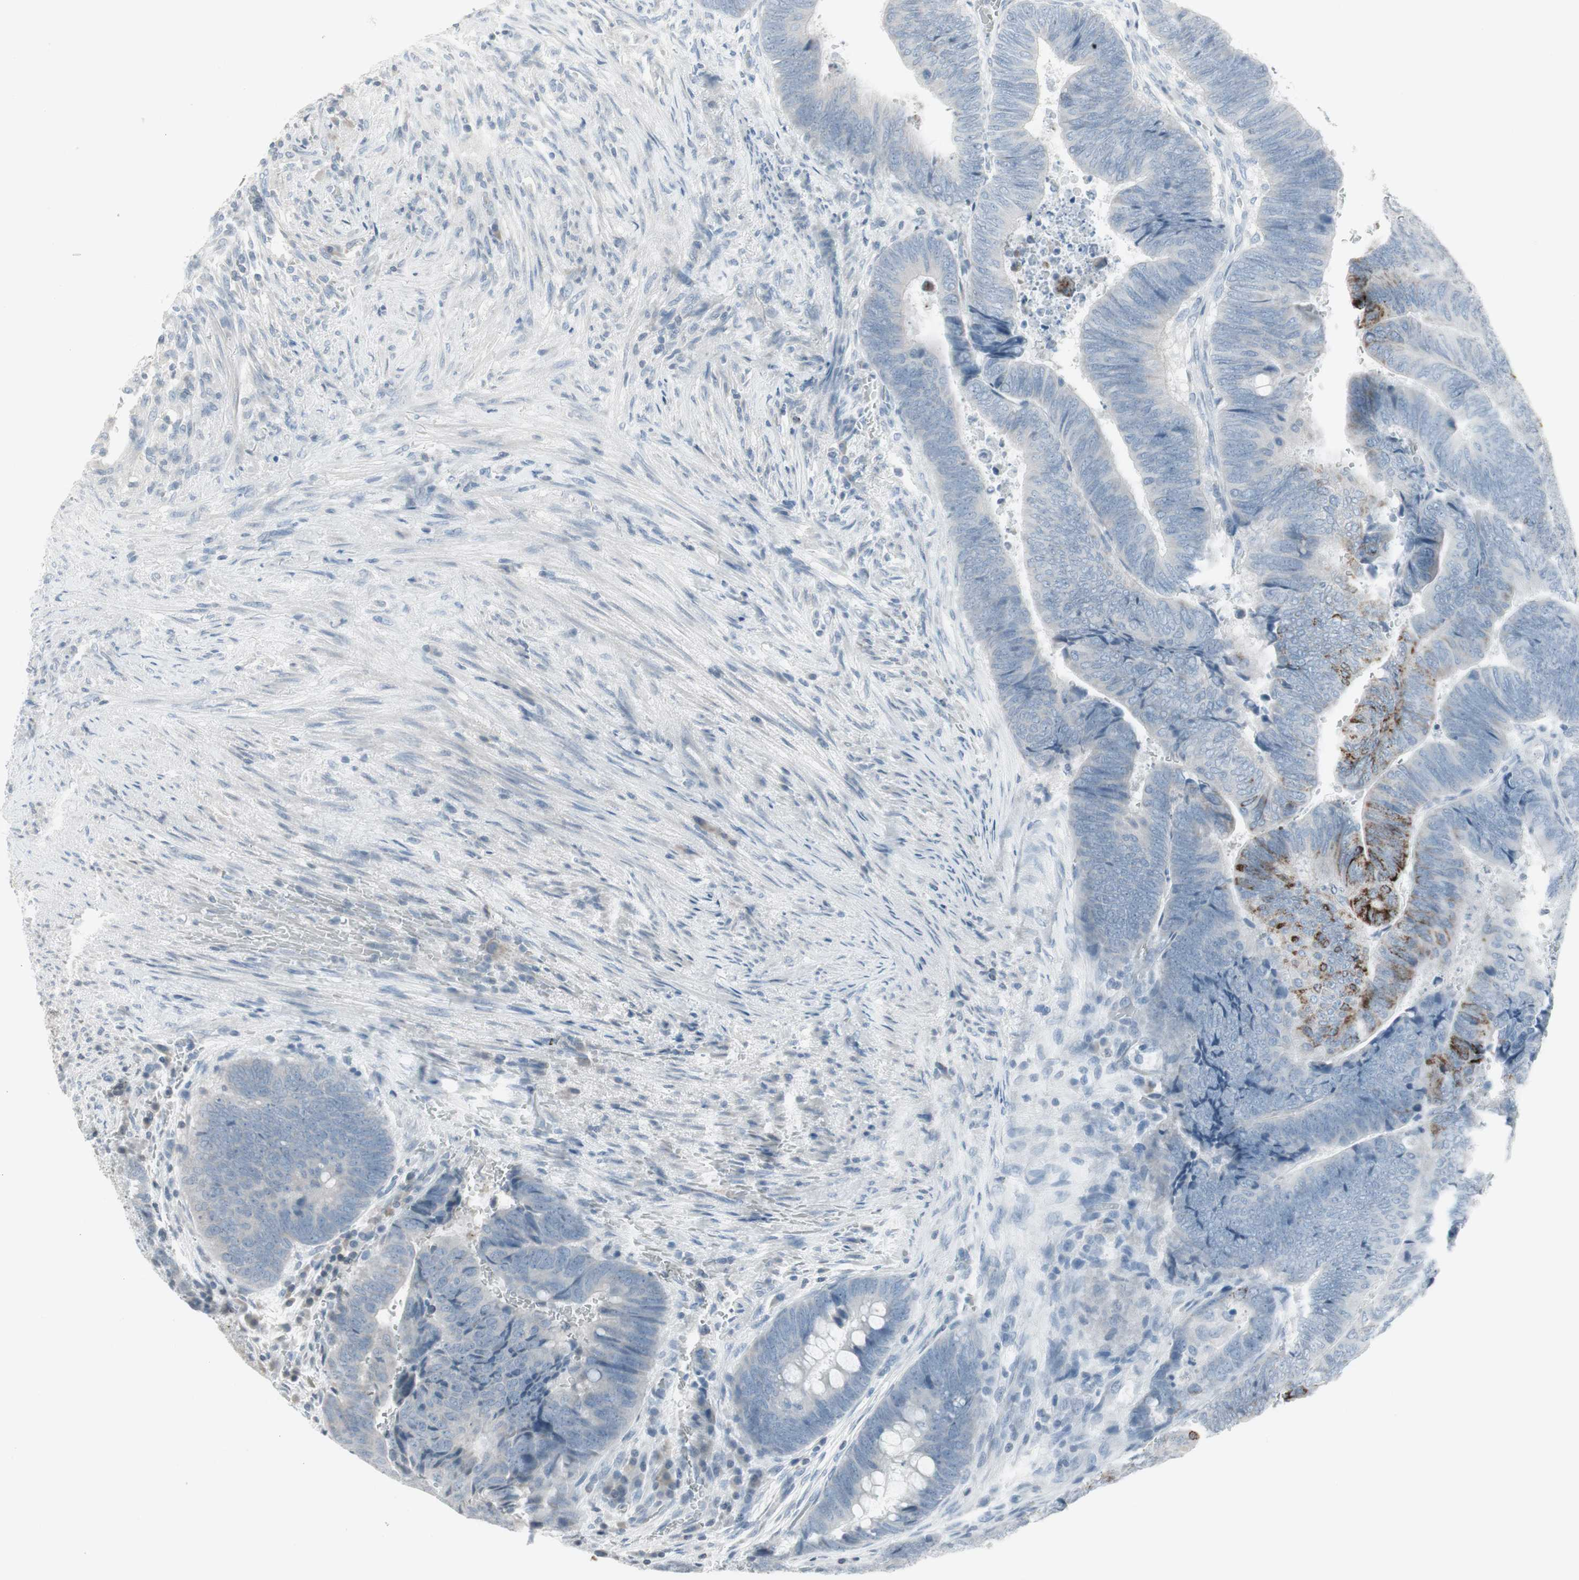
{"staining": {"intensity": "strong", "quantity": "<25%", "location": "cytoplasmic/membranous"}, "tissue": "colorectal cancer", "cell_type": "Tumor cells", "image_type": "cancer", "snomed": [{"axis": "morphology", "description": "Normal tissue, NOS"}, {"axis": "morphology", "description": "Adenocarcinoma, NOS"}, {"axis": "topography", "description": "Rectum"}, {"axis": "topography", "description": "Peripheral nerve tissue"}], "caption": "The micrograph exhibits immunohistochemical staining of adenocarcinoma (colorectal). There is strong cytoplasmic/membranous positivity is present in about <25% of tumor cells.", "gene": "ARG2", "patient": {"sex": "male", "age": 92}}